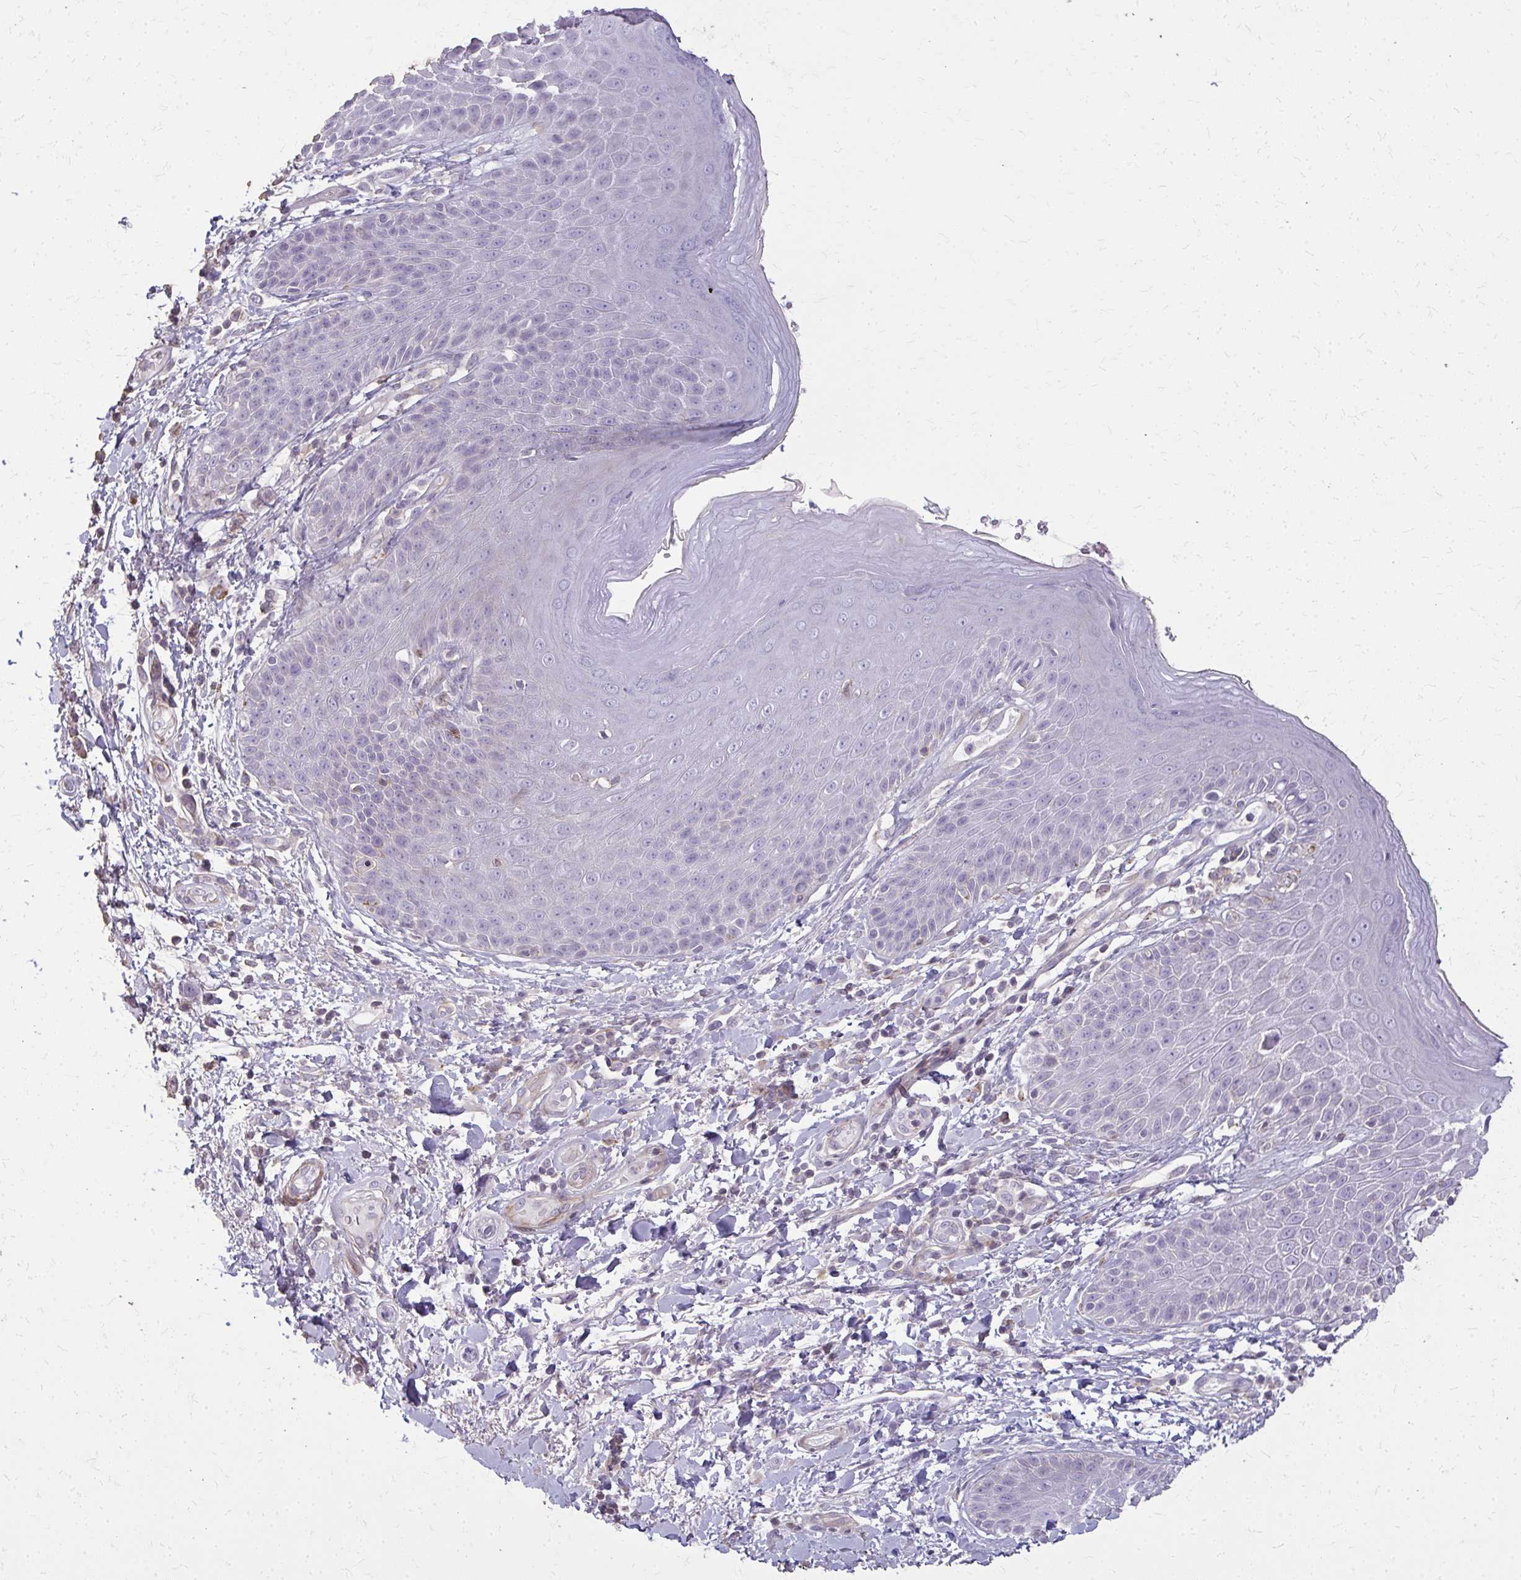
{"staining": {"intensity": "negative", "quantity": "none", "location": "none"}, "tissue": "skin", "cell_type": "Epidermal cells", "image_type": "normal", "snomed": [{"axis": "morphology", "description": "Normal tissue, NOS"}, {"axis": "topography", "description": "Anal"}, {"axis": "topography", "description": "Peripheral nerve tissue"}], "caption": "IHC of normal human skin displays no positivity in epidermal cells.", "gene": "TENM4", "patient": {"sex": "male", "age": 51}}